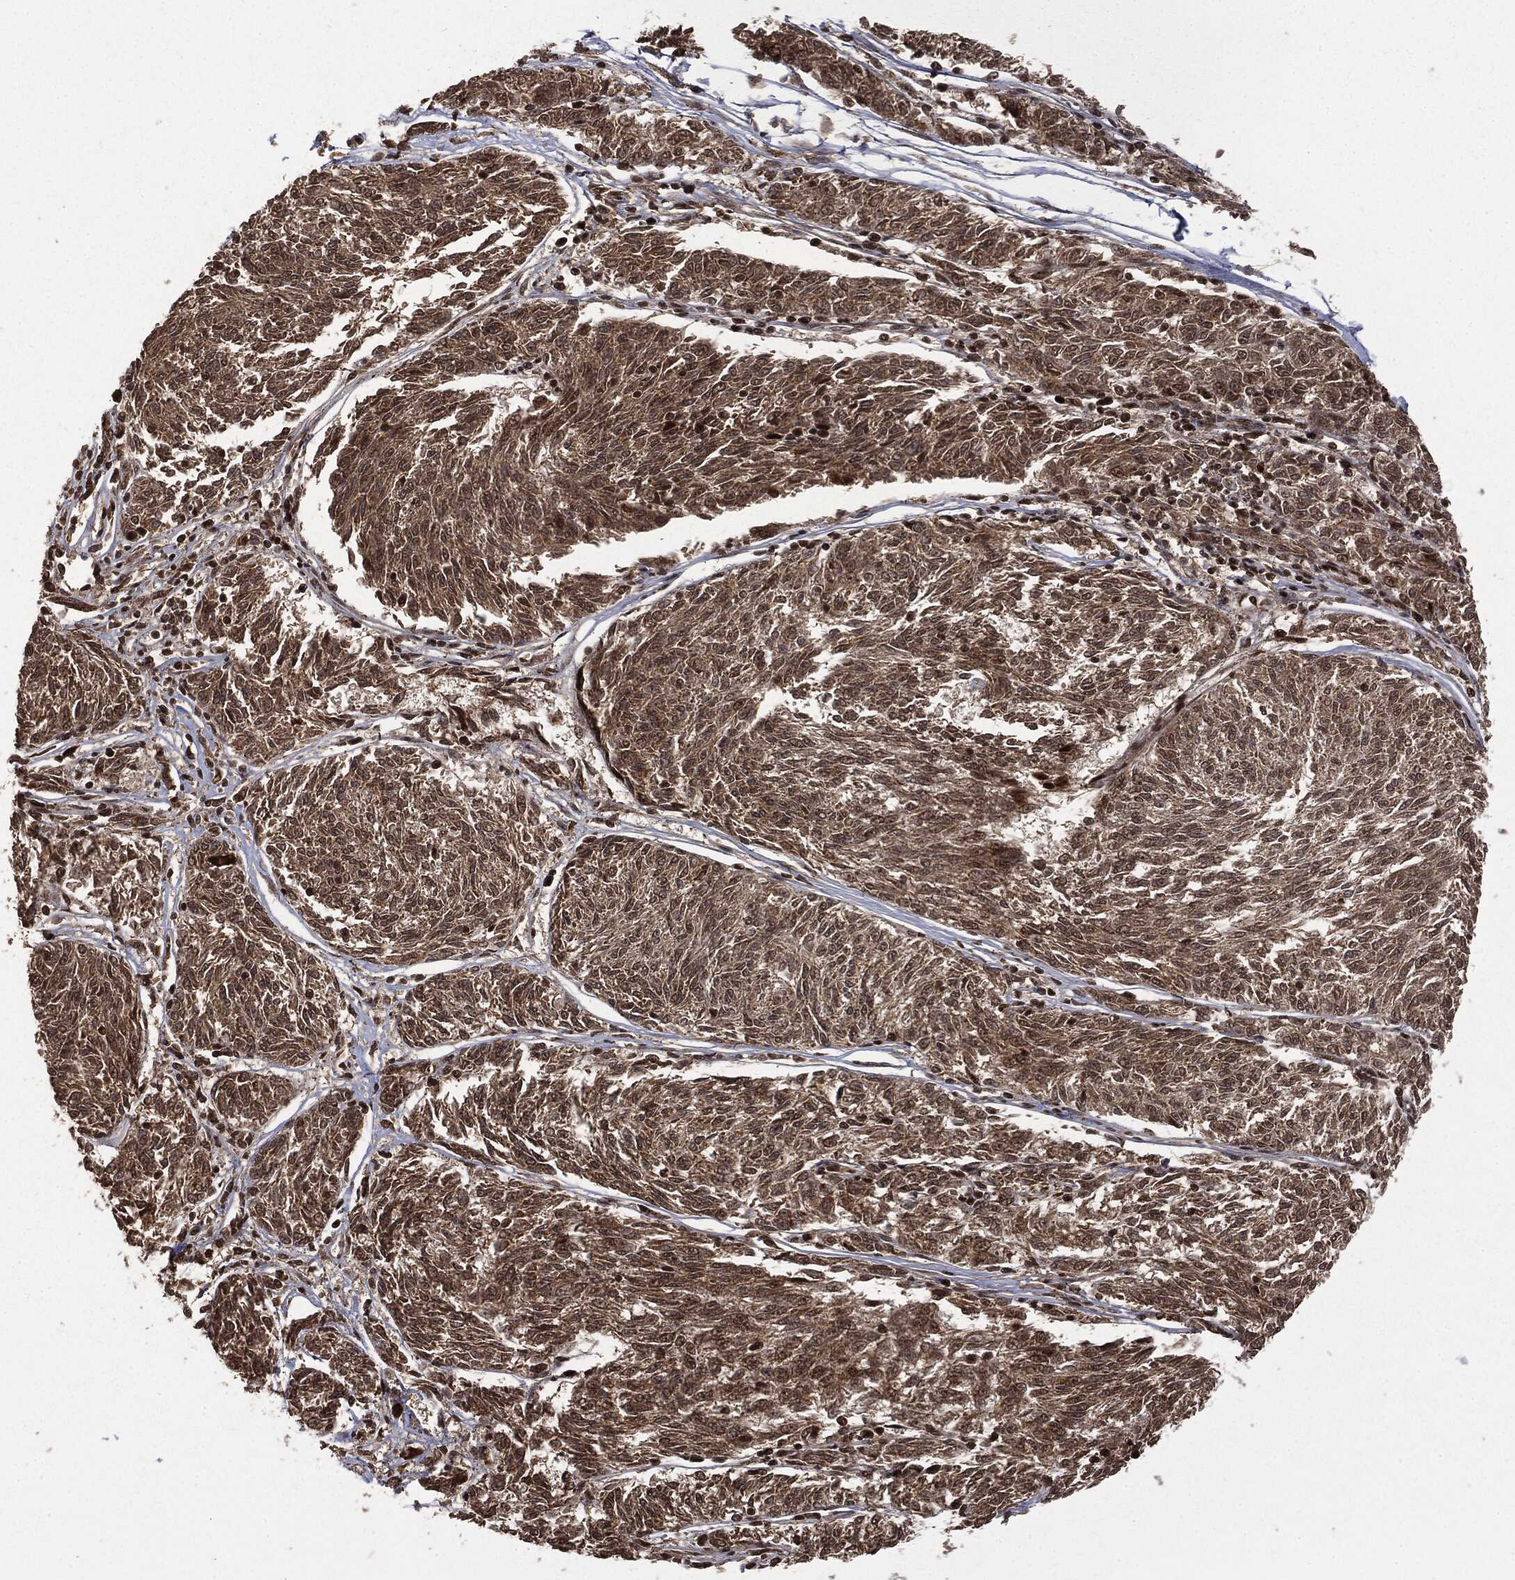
{"staining": {"intensity": "weak", "quantity": ">75%", "location": "cytoplasmic/membranous"}, "tissue": "melanoma", "cell_type": "Tumor cells", "image_type": "cancer", "snomed": [{"axis": "morphology", "description": "Malignant melanoma, NOS"}, {"axis": "topography", "description": "Skin"}], "caption": "This histopathology image displays immunohistochemistry staining of malignant melanoma, with low weak cytoplasmic/membranous positivity in about >75% of tumor cells.", "gene": "CTDP1", "patient": {"sex": "female", "age": 72}}